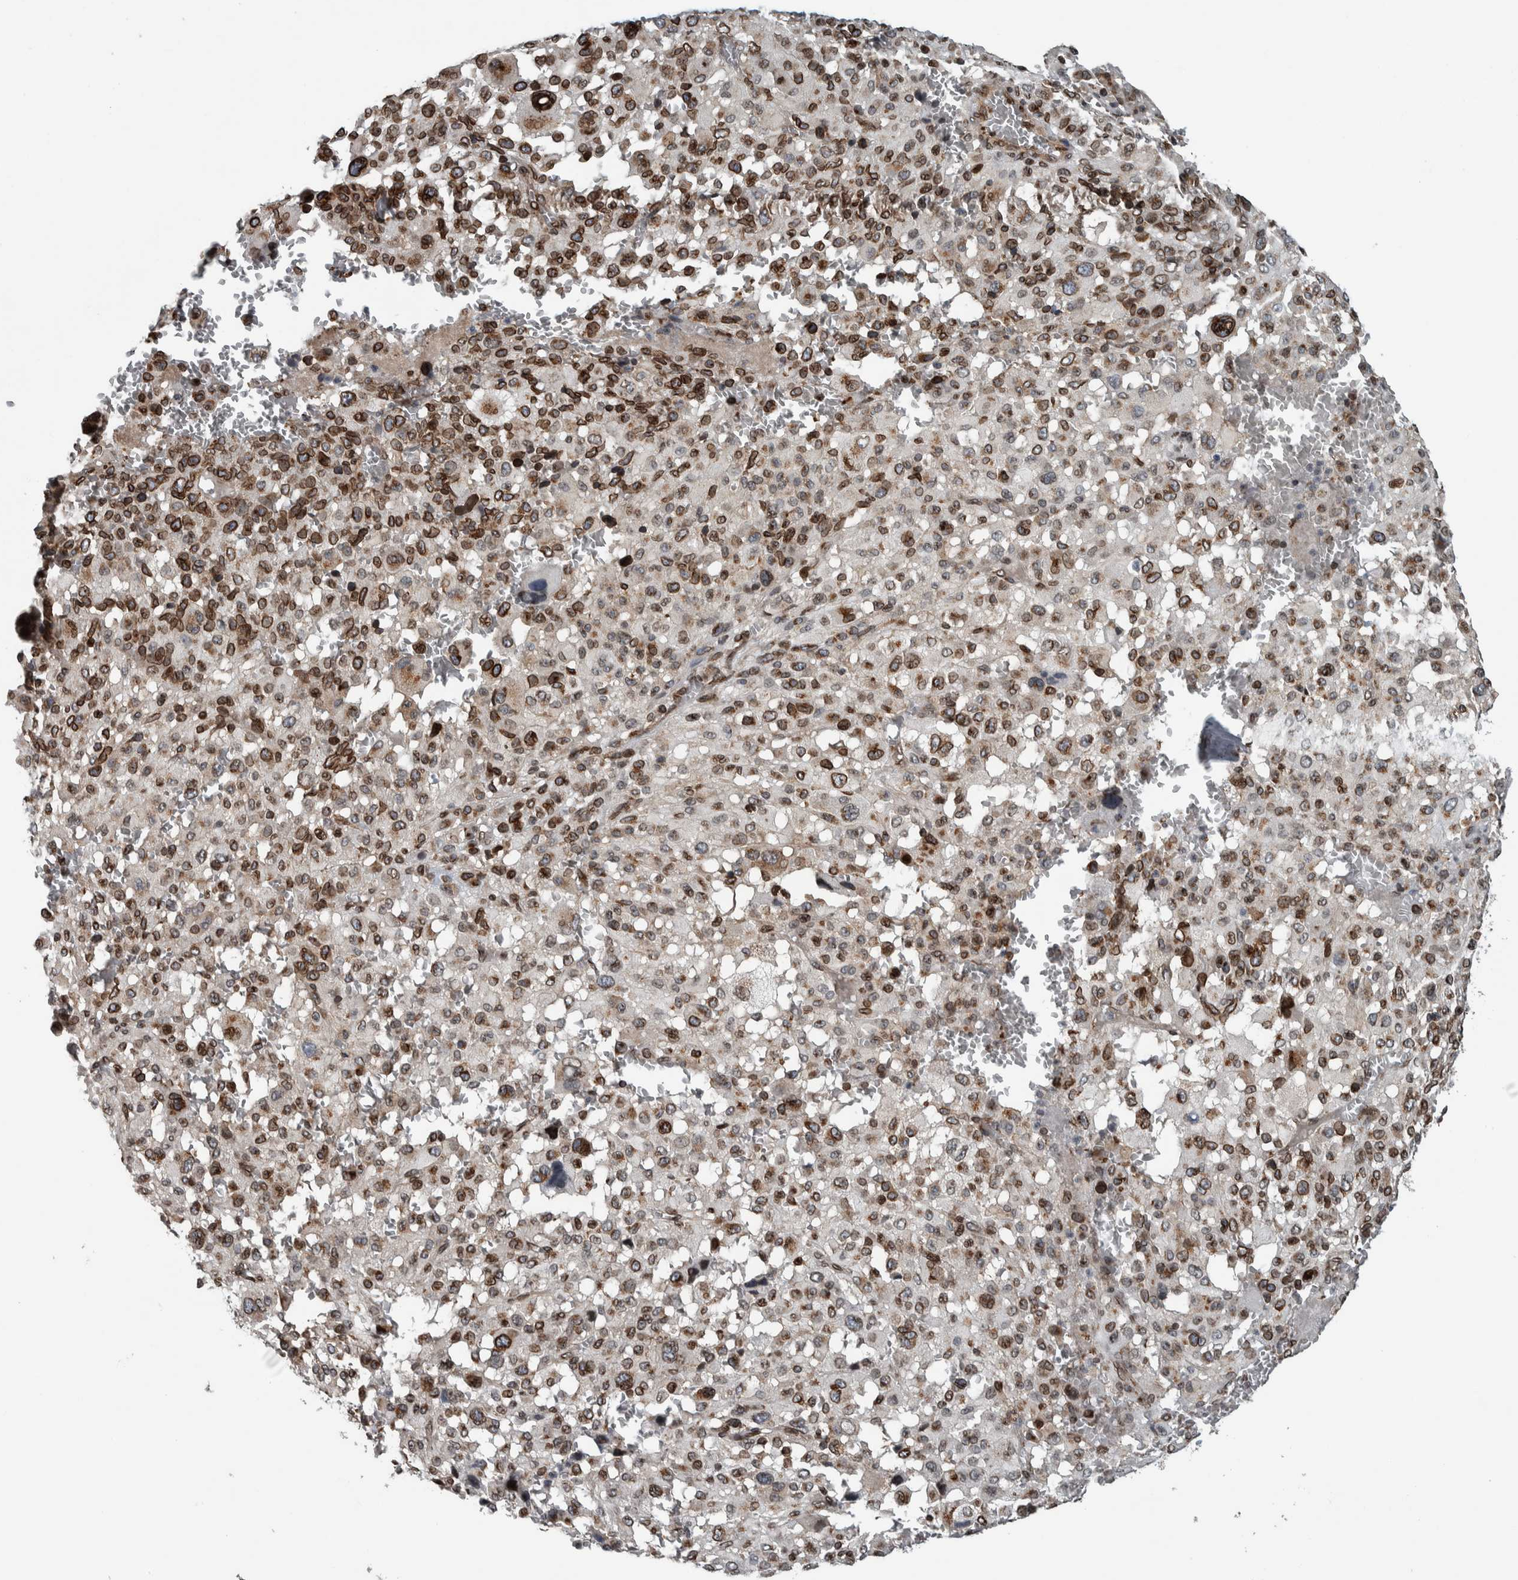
{"staining": {"intensity": "moderate", "quantity": ">75%", "location": "cytoplasmic/membranous,nuclear"}, "tissue": "melanoma", "cell_type": "Tumor cells", "image_type": "cancer", "snomed": [{"axis": "morphology", "description": "Malignant melanoma, Metastatic site"}, {"axis": "topography", "description": "Skin"}], "caption": "Immunohistochemical staining of melanoma reveals medium levels of moderate cytoplasmic/membranous and nuclear protein expression in about >75% of tumor cells.", "gene": "FAM135B", "patient": {"sex": "female", "age": 74}}